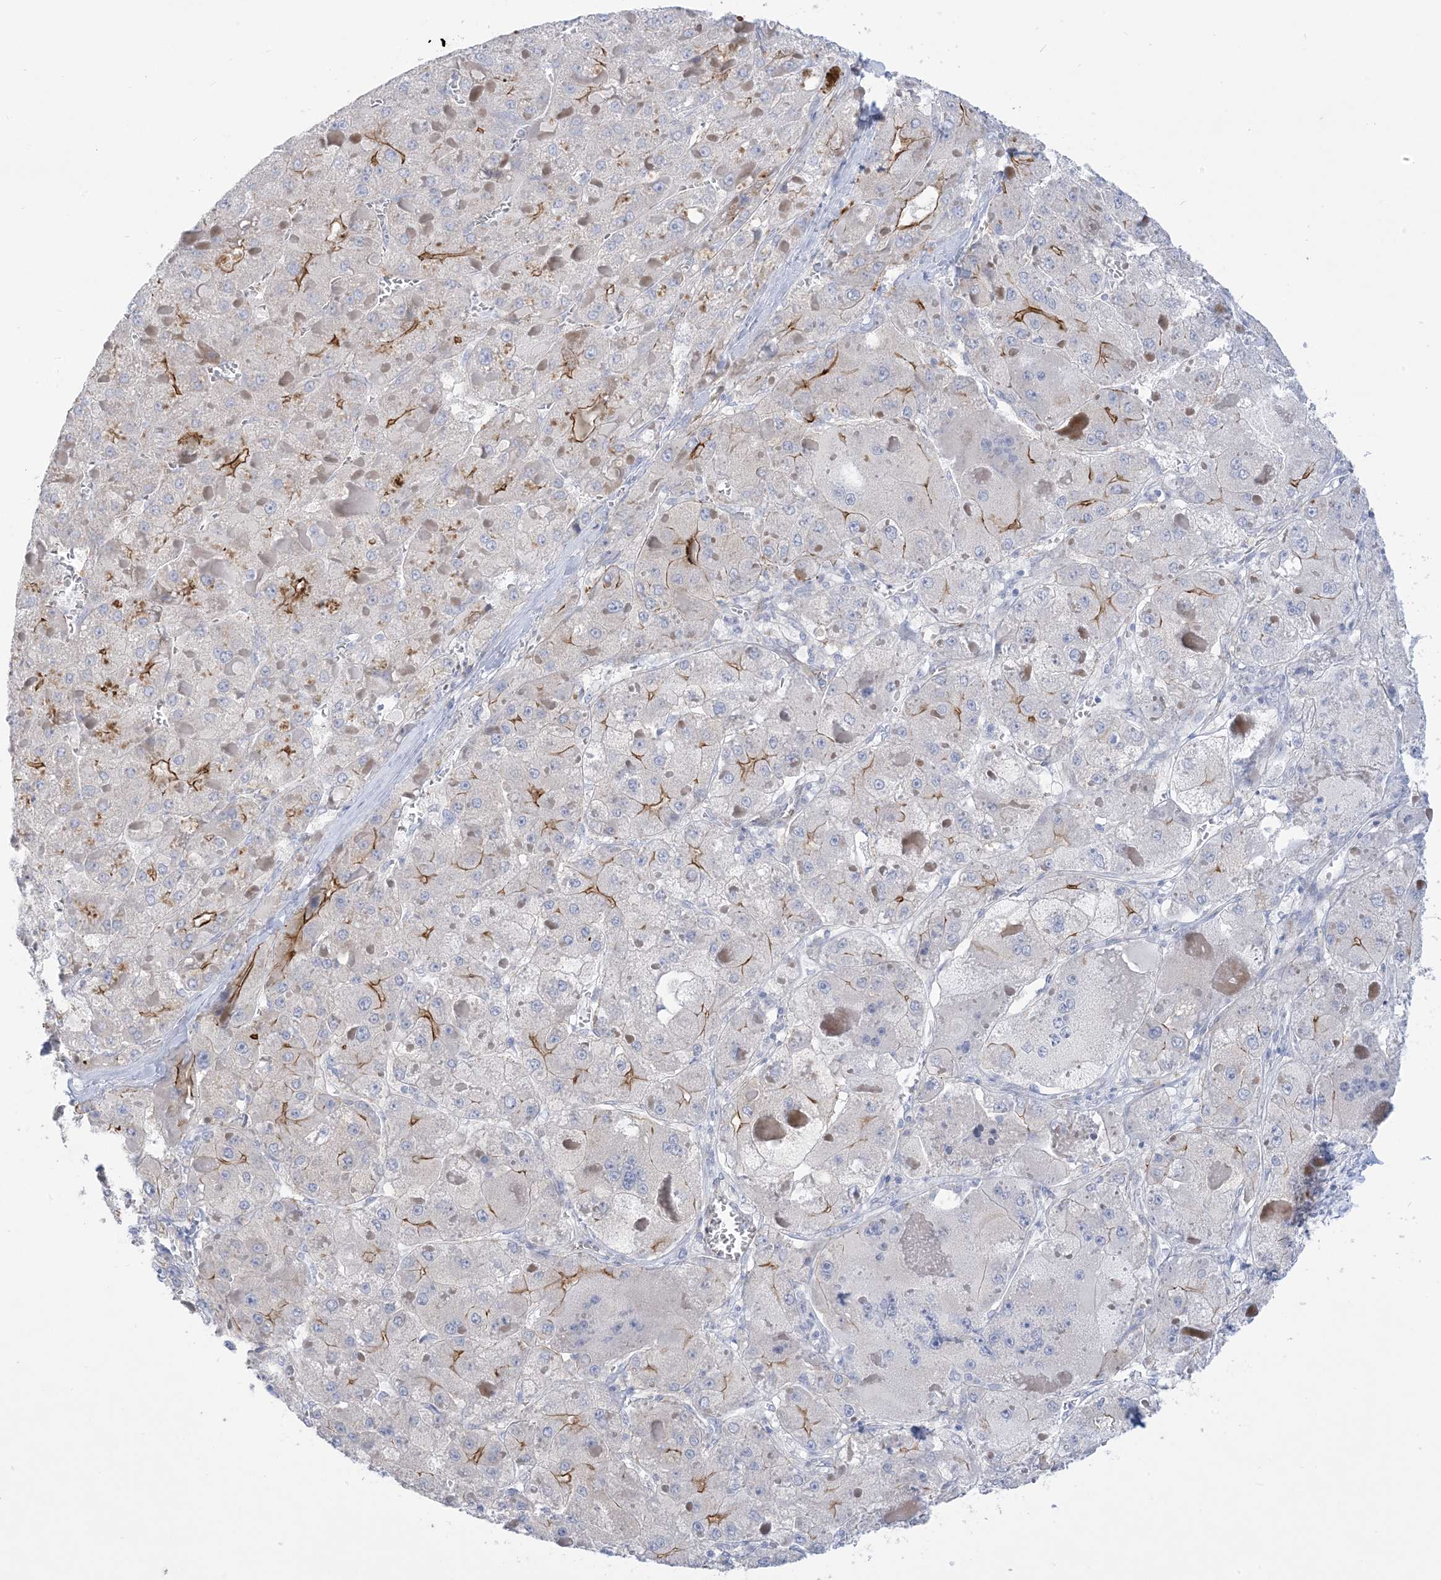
{"staining": {"intensity": "moderate", "quantity": "<25%", "location": "cytoplasmic/membranous"}, "tissue": "liver cancer", "cell_type": "Tumor cells", "image_type": "cancer", "snomed": [{"axis": "morphology", "description": "Carcinoma, Hepatocellular, NOS"}, {"axis": "topography", "description": "Liver"}], "caption": "Immunohistochemical staining of human hepatocellular carcinoma (liver) reveals moderate cytoplasmic/membranous protein positivity in approximately <25% of tumor cells. (DAB (3,3'-diaminobenzidine) IHC with brightfield microscopy, high magnification).", "gene": "B3GNT7", "patient": {"sex": "female", "age": 73}}